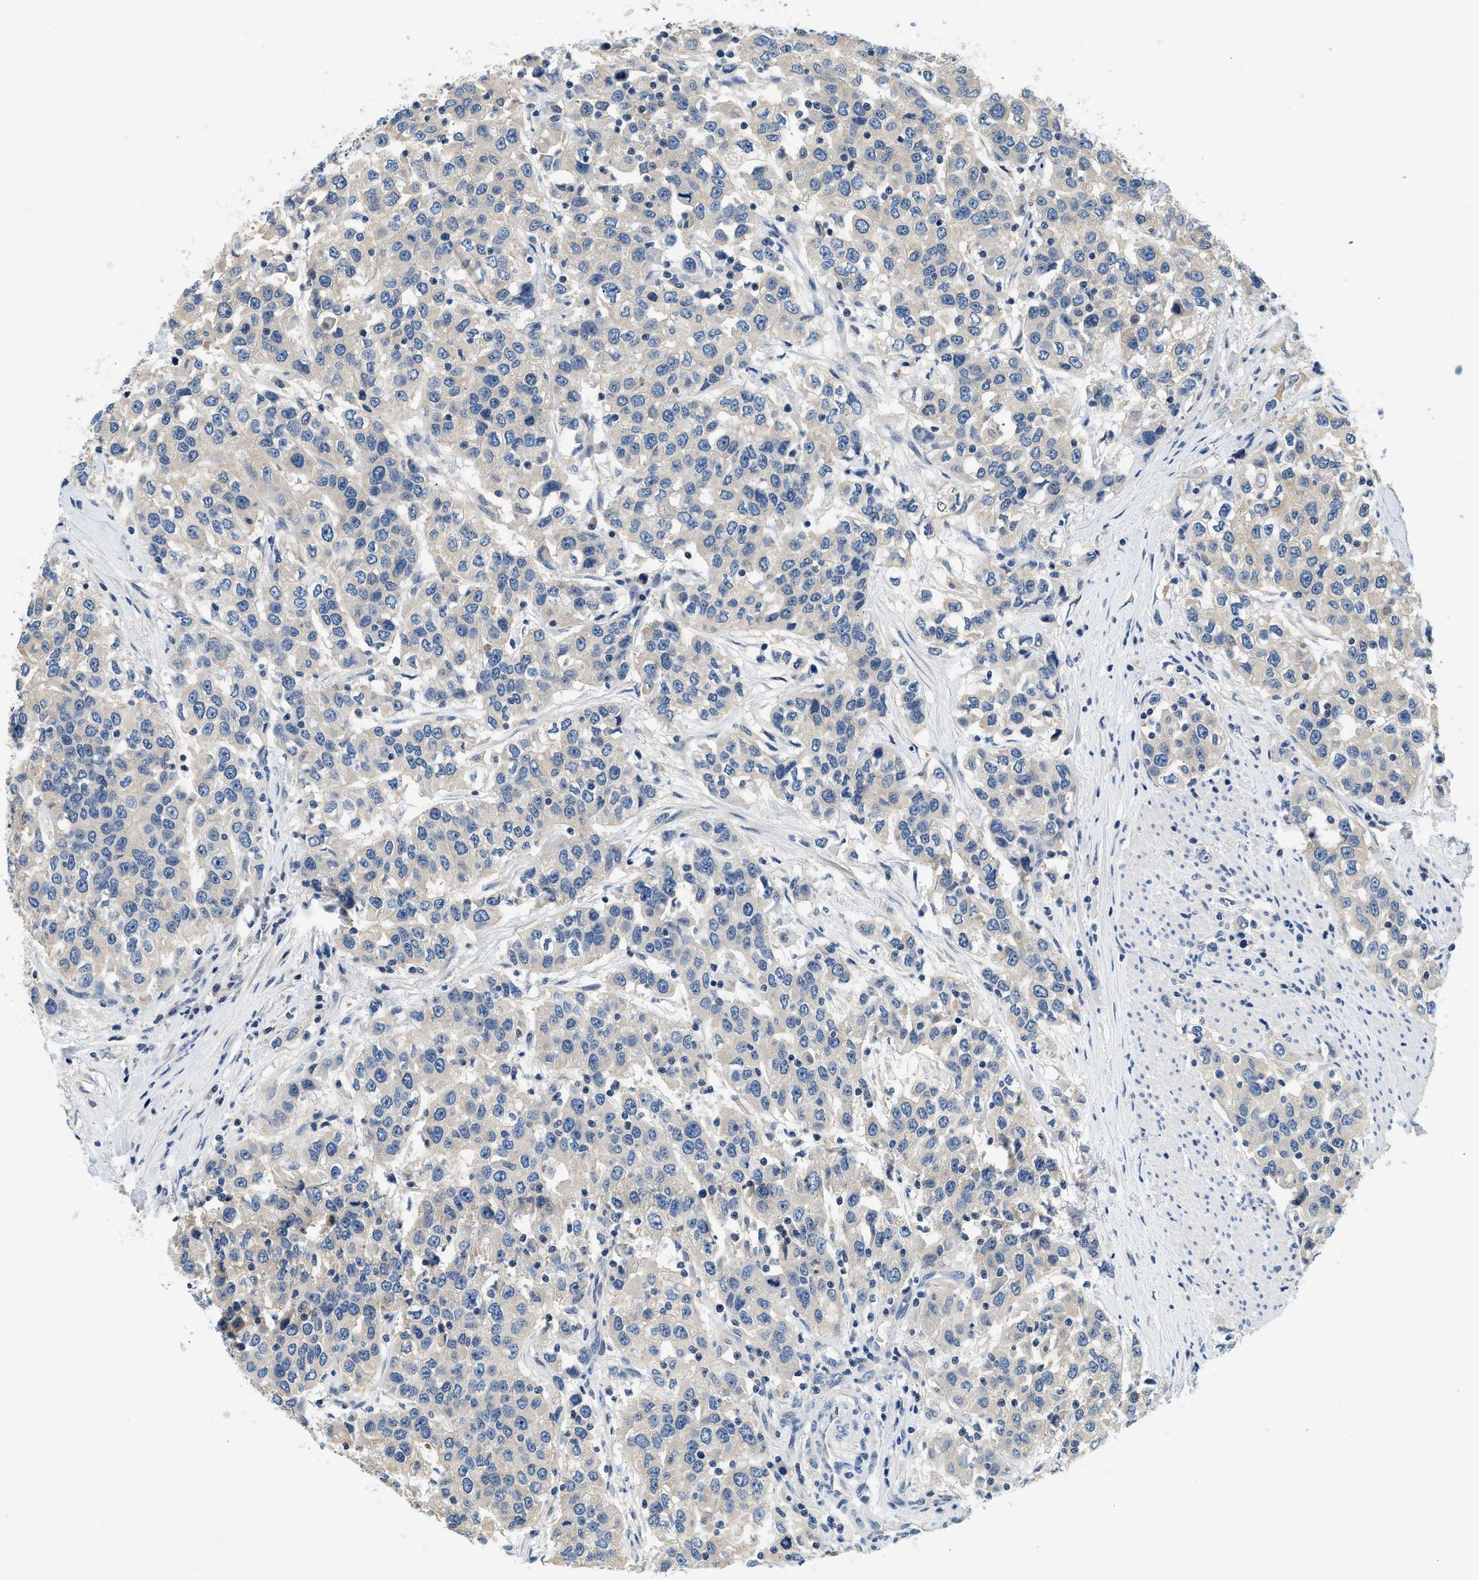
{"staining": {"intensity": "weak", "quantity": "<25%", "location": "cytoplasmic/membranous"}, "tissue": "urothelial cancer", "cell_type": "Tumor cells", "image_type": "cancer", "snomed": [{"axis": "morphology", "description": "Urothelial carcinoma, High grade"}, {"axis": "topography", "description": "Urinary bladder"}], "caption": "Human urothelial cancer stained for a protein using immunohistochemistry reveals no expression in tumor cells.", "gene": "SLC35E1", "patient": {"sex": "female", "age": 80}}